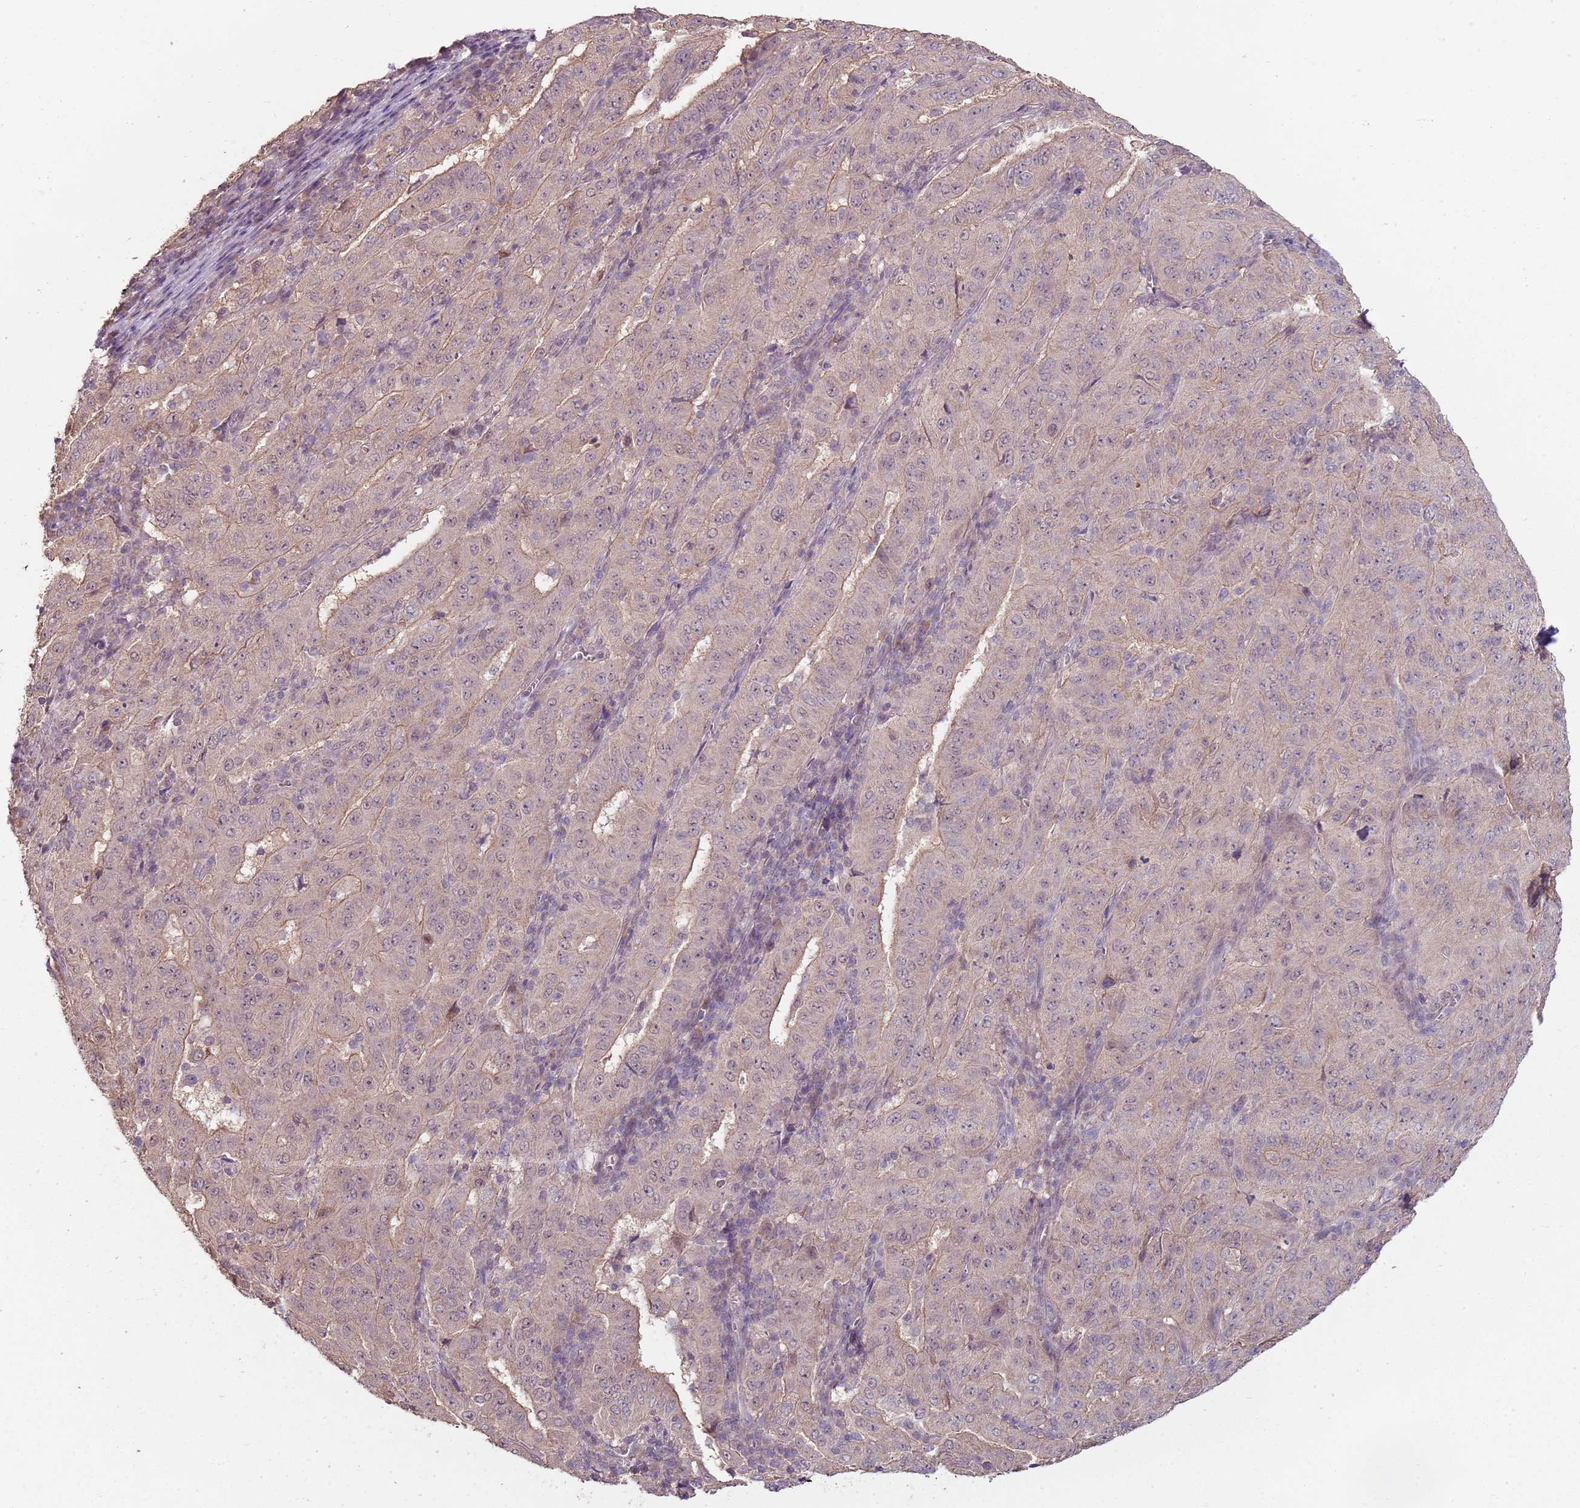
{"staining": {"intensity": "weak", "quantity": "<25%", "location": "cytoplasmic/membranous"}, "tissue": "pancreatic cancer", "cell_type": "Tumor cells", "image_type": "cancer", "snomed": [{"axis": "morphology", "description": "Adenocarcinoma, NOS"}, {"axis": "topography", "description": "Pancreas"}], "caption": "This is an immunohistochemistry micrograph of adenocarcinoma (pancreatic). There is no staining in tumor cells.", "gene": "TEKT4", "patient": {"sex": "male", "age": 63}}